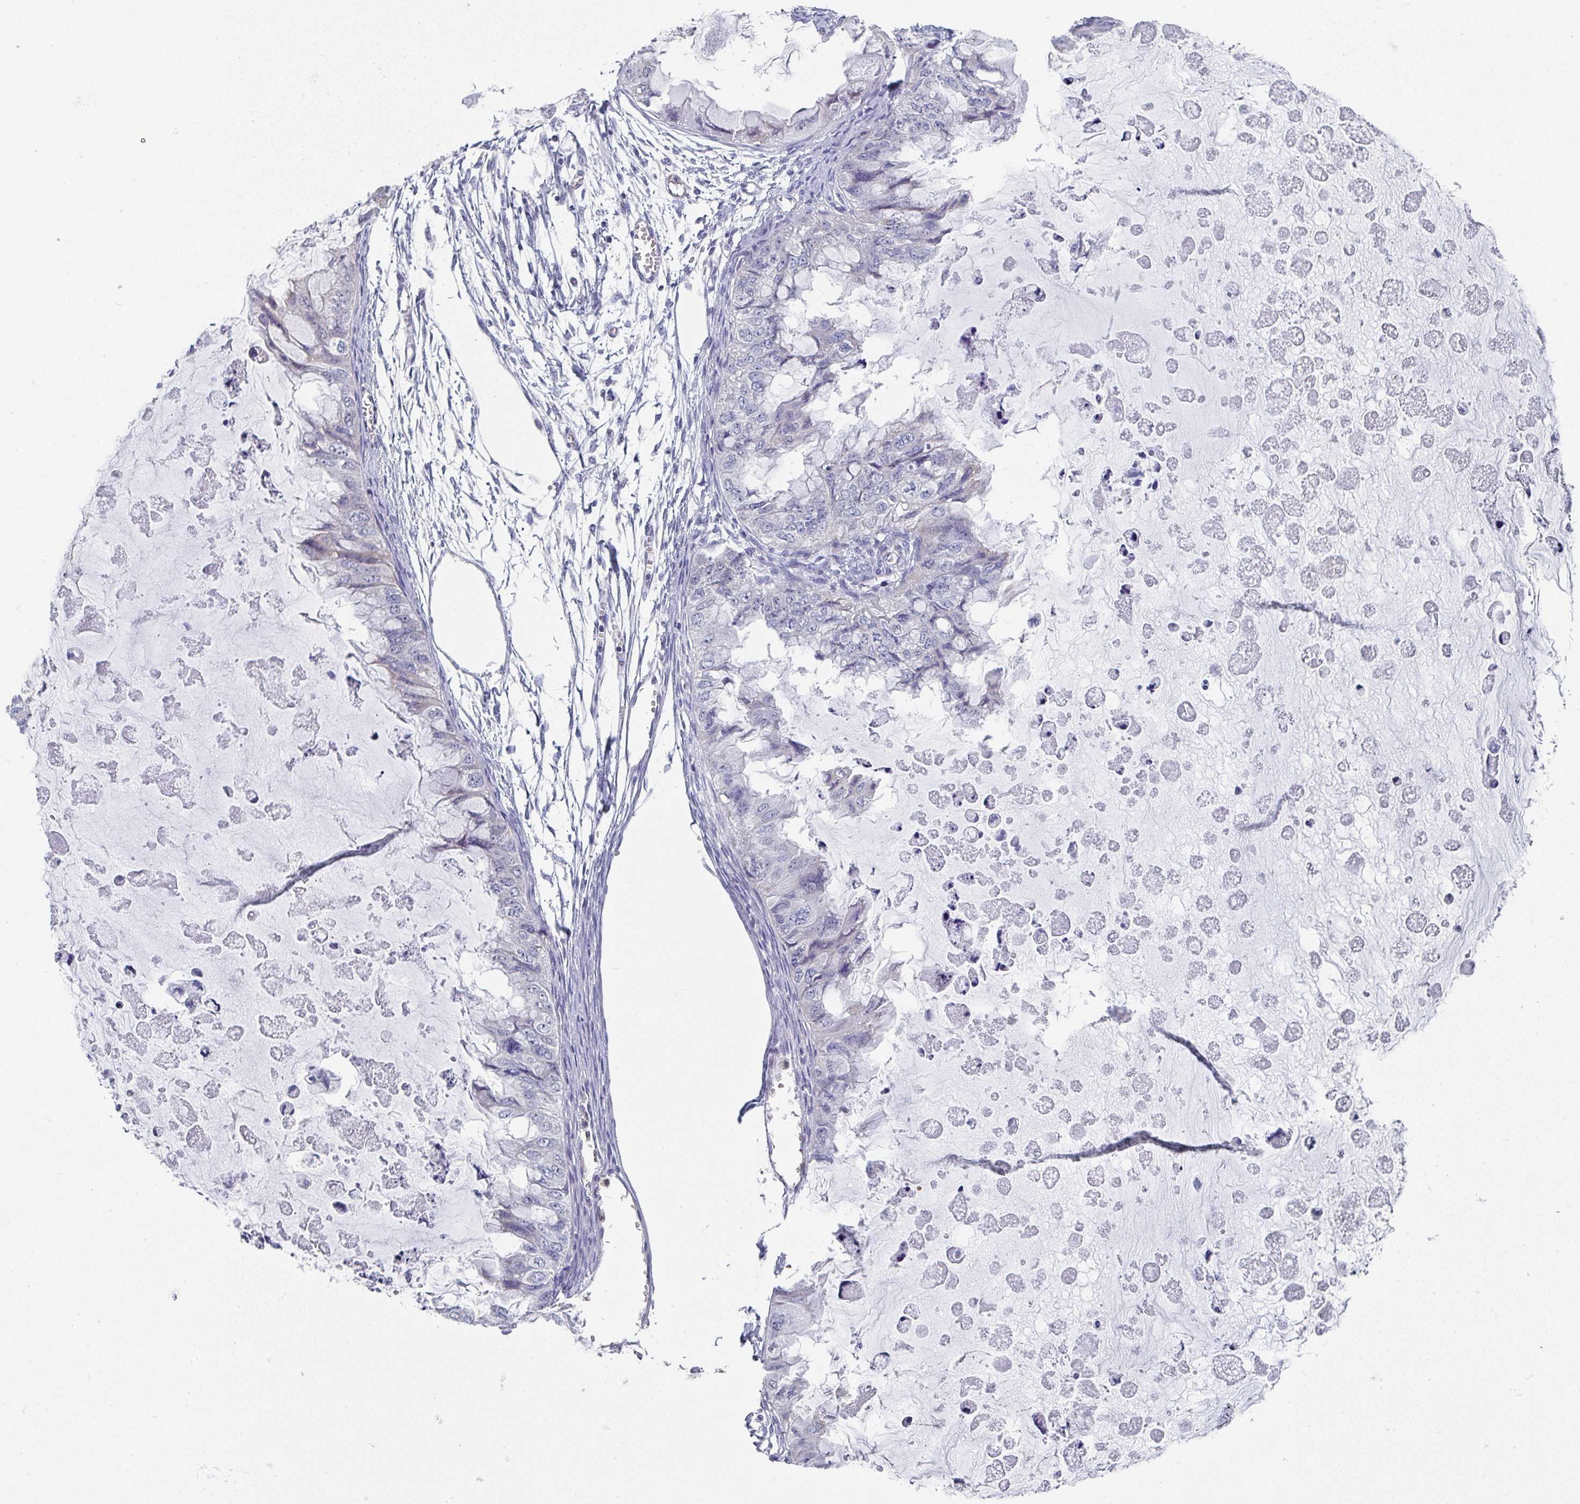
{"staining": {"intensity": "negative", "quantity": "none", "location": "none"}, "tissue": "ovarian cancer", "cell_type": "Tumor cells", "image_type": "cancer", "snomed": [{"axis": "morphology", "description": "Cystadenocarcinoma, mucinous, NOS"}, {"axis": "topography", "description": "Ovary"}], "caption": "DAB (3,3'-diaminobenzidine) immunohistochemical staining of human ovarian mucinous cystadenocarcinoma demonstrates no significant expression in tumor cells.", "gene": "NCF1", "patient": {"sex": "female", "age": 72}}